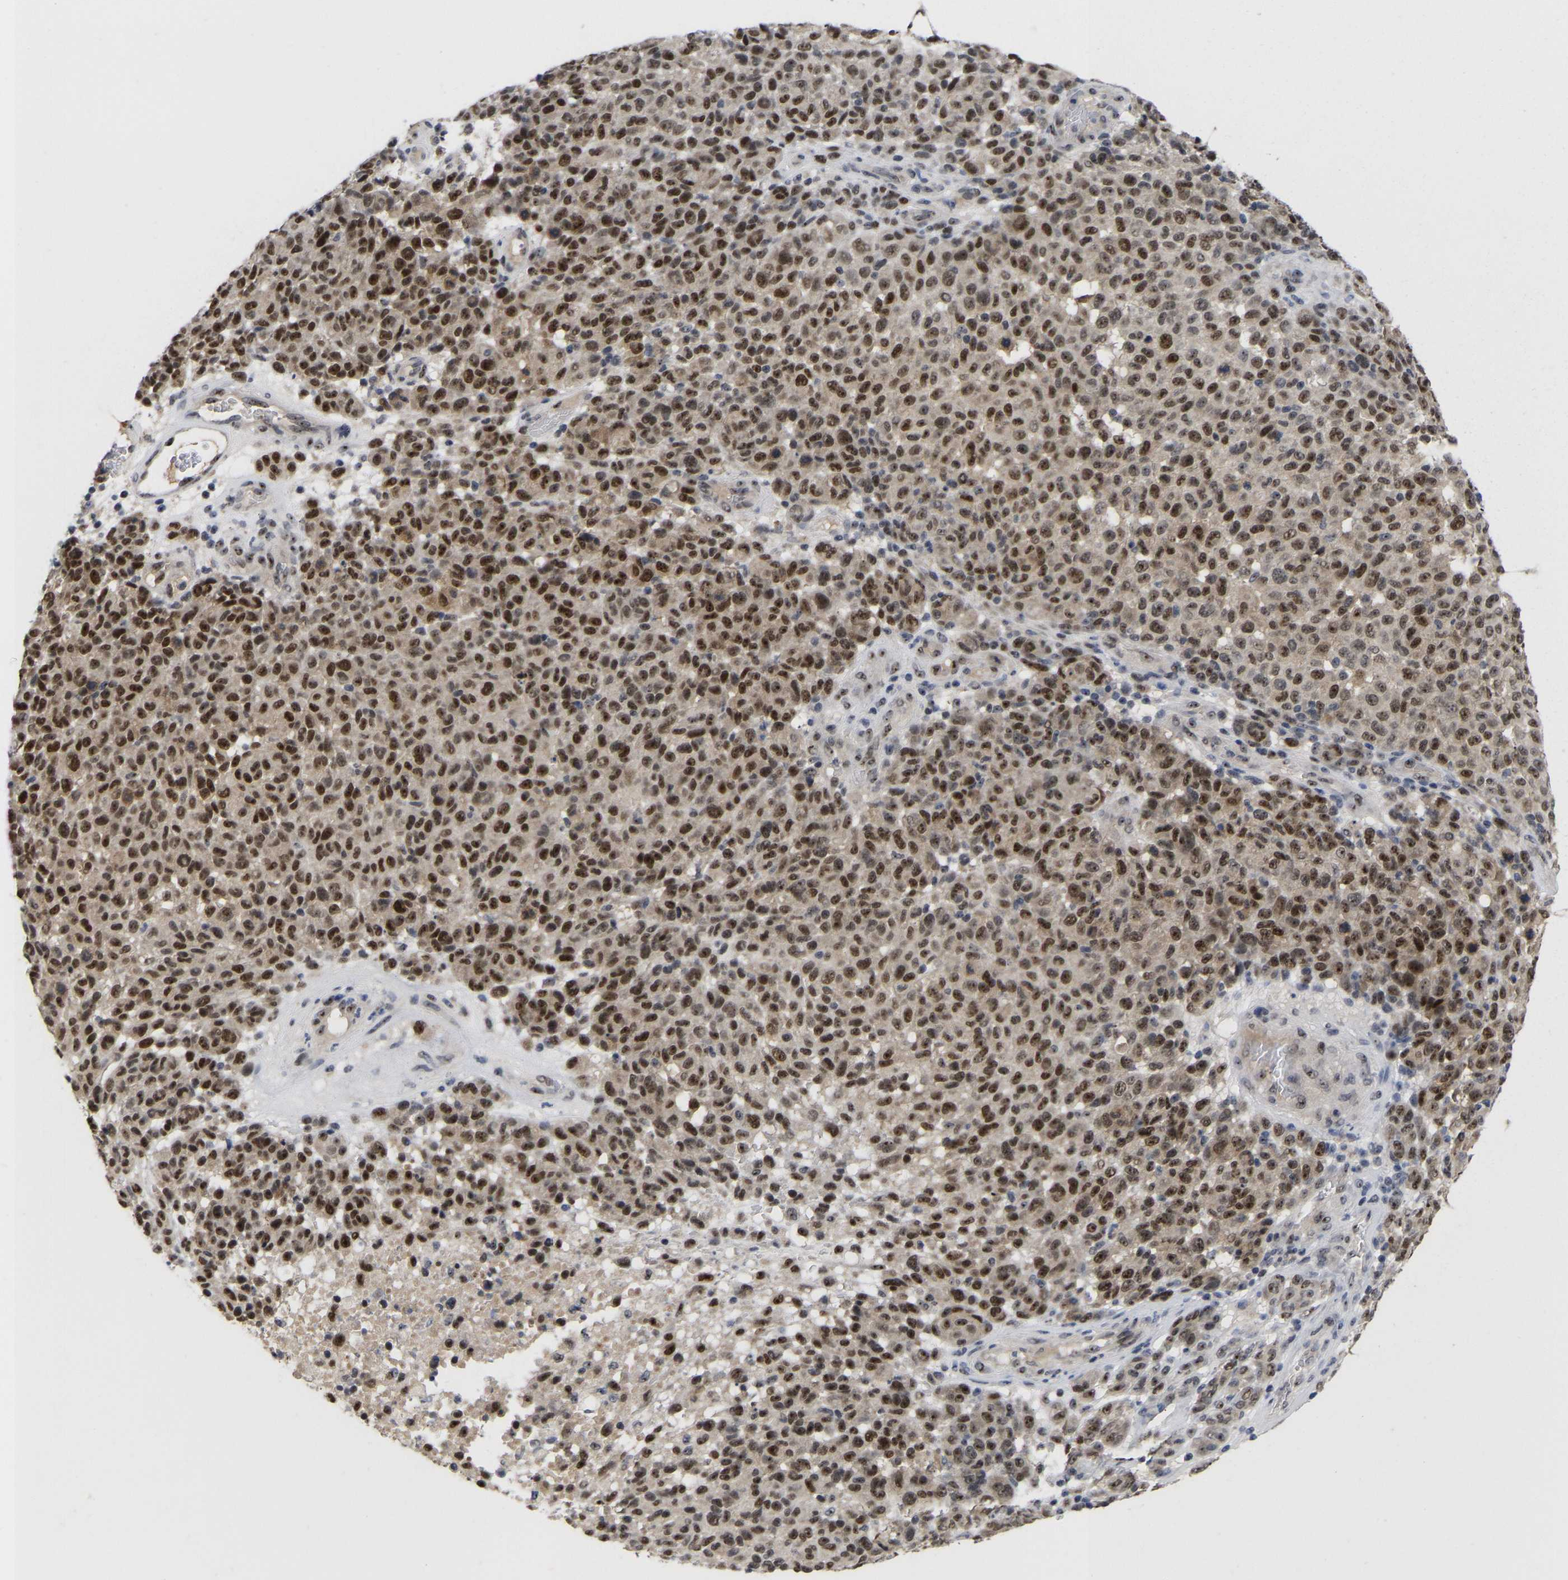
{"staining": {"intensity": "strong", "quantity": ">75%", "location": "cytoplasmic/membranous,nuclear"}, "tissue": "melanoma", "cell_type": "Tumor cells", "image_type": "cancer", "snomed": [{"axis": "morphology", "description": "Malignant melanoma, NOS"}, {"axis": "topography", "description": "Skin"}], "caption": "Brown immunohistochemical staining in human melanoma shows strong cytoplasmic/membranous and nuclear staining in approximately >75% of tumor cells.", "gene": "NLE1", "patient": {"sex": "male", "age": 59}}